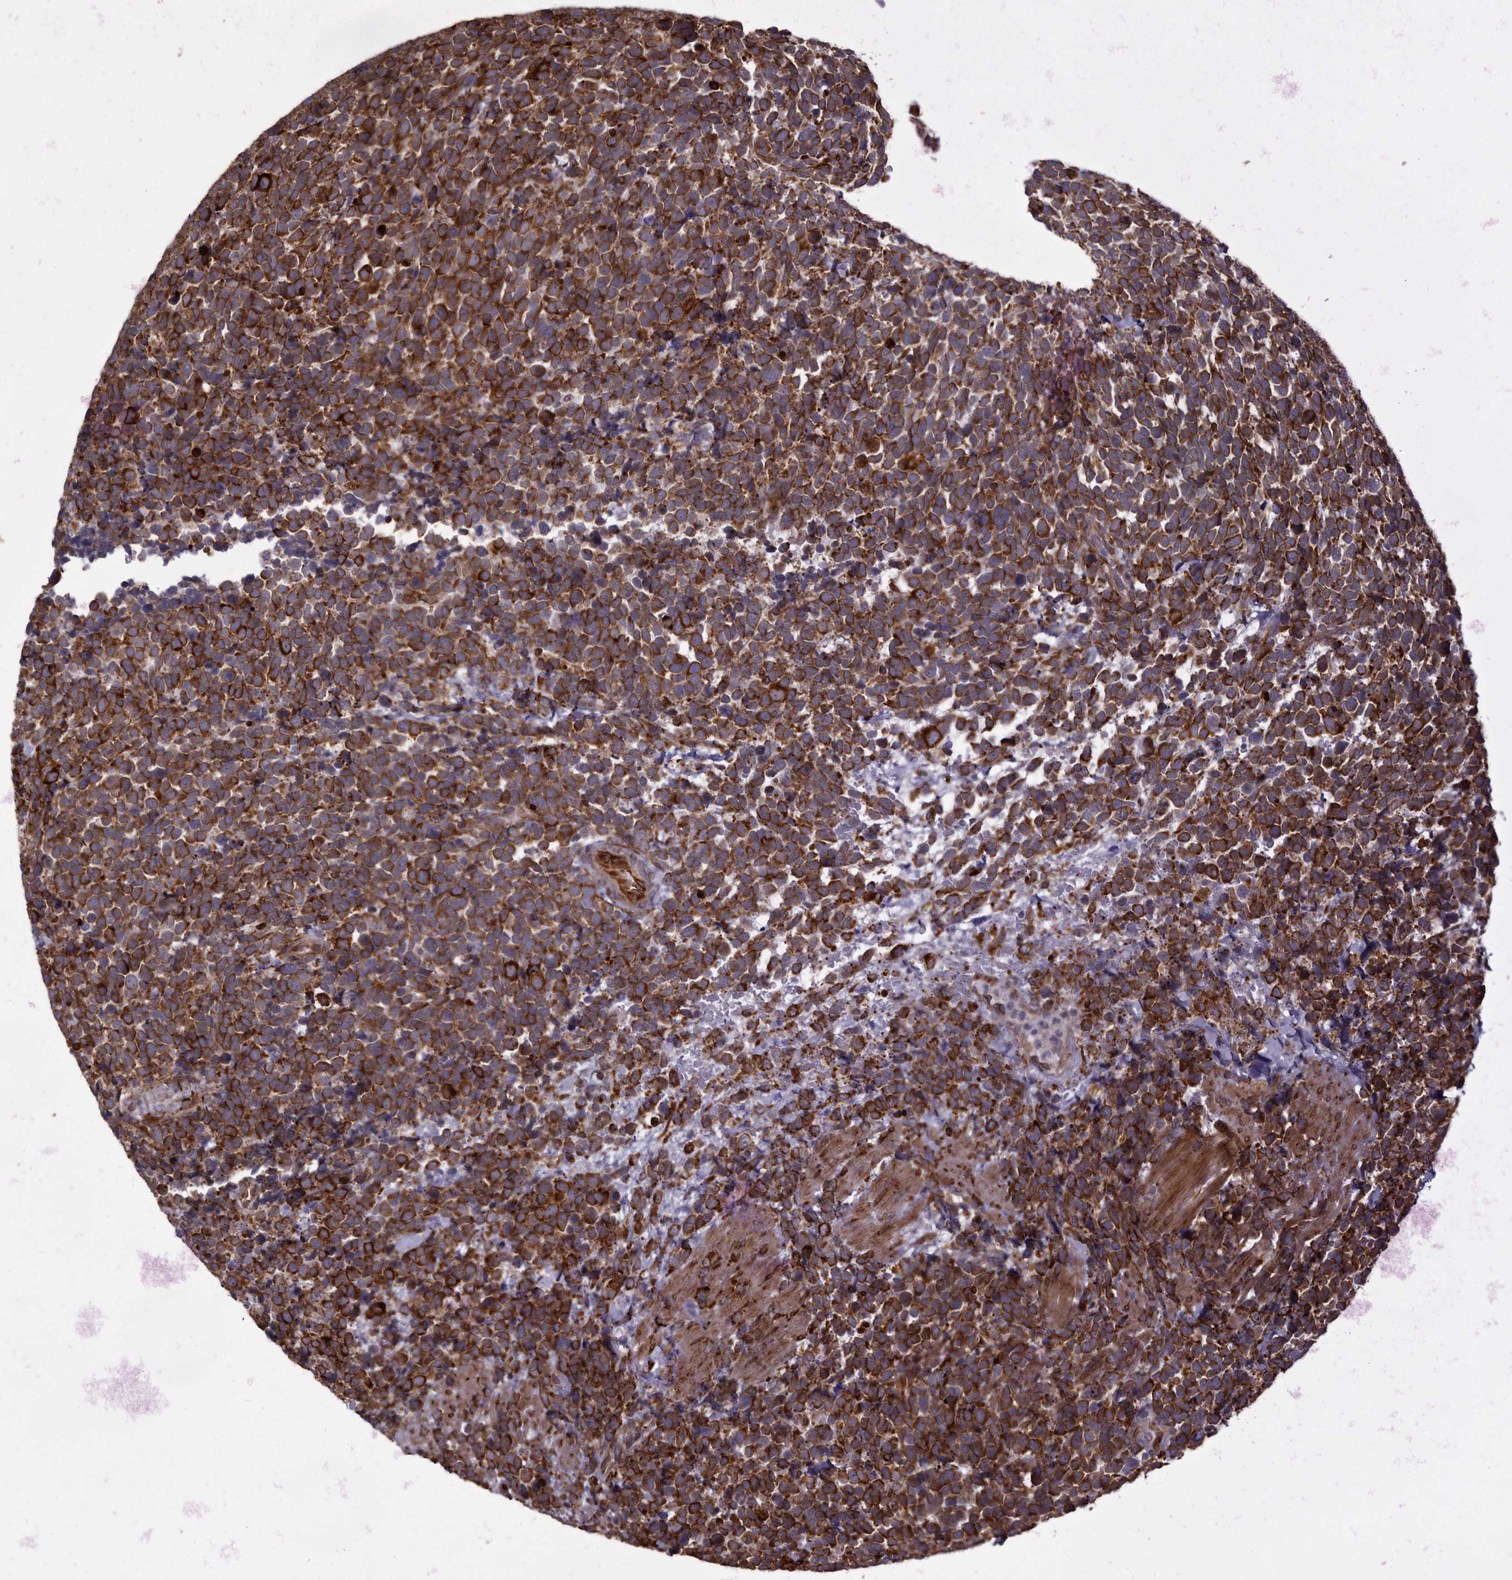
{"staining": {"intensity": "strong", "quantity": ">75%", "location": "cytoplasmic/membranous"}, "tissue": "urothelial cancer", "cell_type": "Tumor cells", "image_type": "cancer", "snomed": [{"axis": "morphology", "description": "Urothelial carcinoma, High grade"}, {"axis": "topography", "description": "Urinary bladder"}], "caption": "Urothelial carcinoma (high-grade) stained for a protein (brown) demonstrates strong cytoplasmic/membranous positive expression in about >75% of tumor cells.", "gene": "WDTC1", "patient": {"sex": "female", "age": 82}}